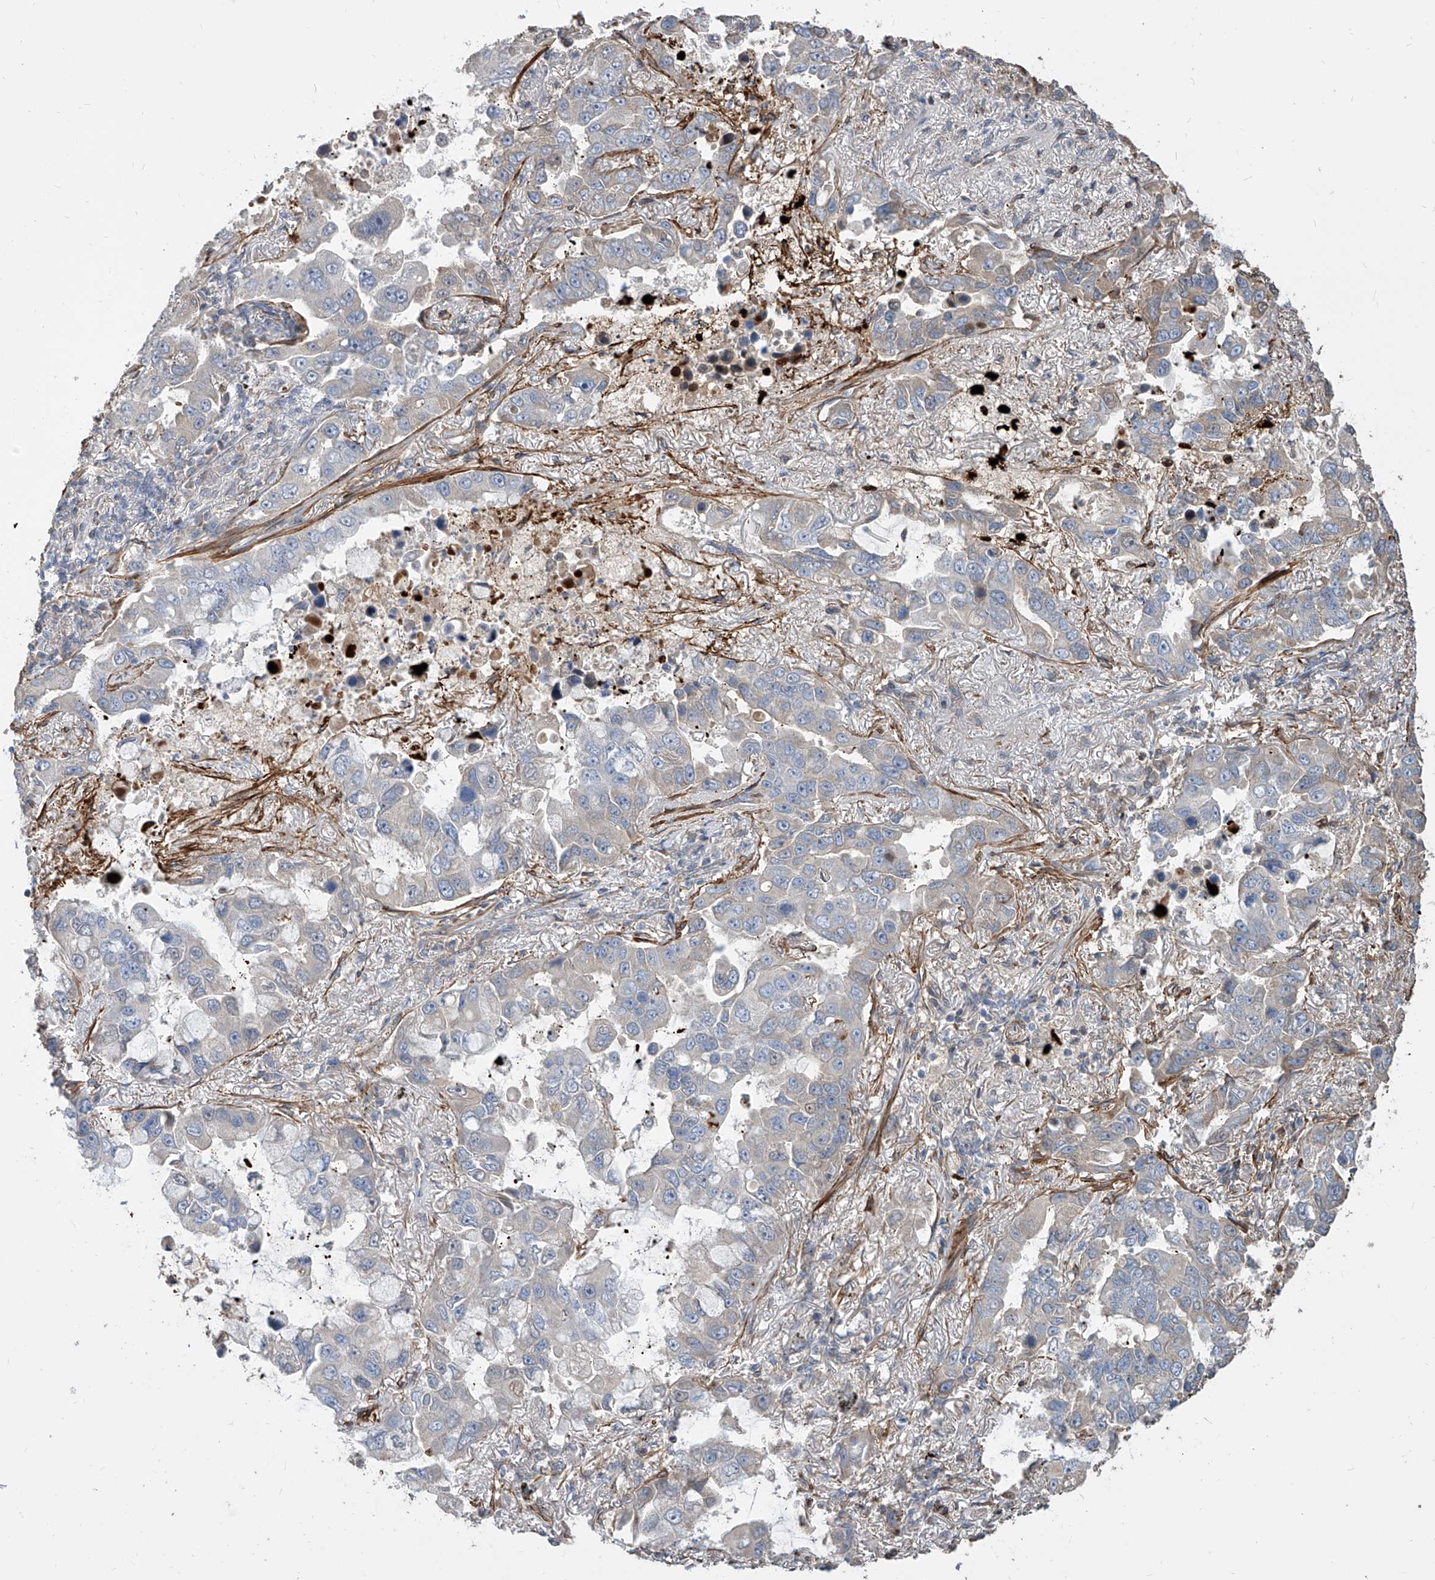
{"staining": {"intensity": "negative", "quantity": "none", "location": "none"}, "tissue": "lung cancer", "cell_type": "Tumor cells", "image_type": "cancer", "snomed": [{"axis": "morphology", "description": "Adenocarcinoma, NOS"}, {"axis": "topography", "description": "Lung"}], "caption": "Immunohistochemistry (IHC) of human lung cancer reveals no expression in tumor cells.", "gene": "FAM83B", "patient": {"sex": "male", "age": 64}}